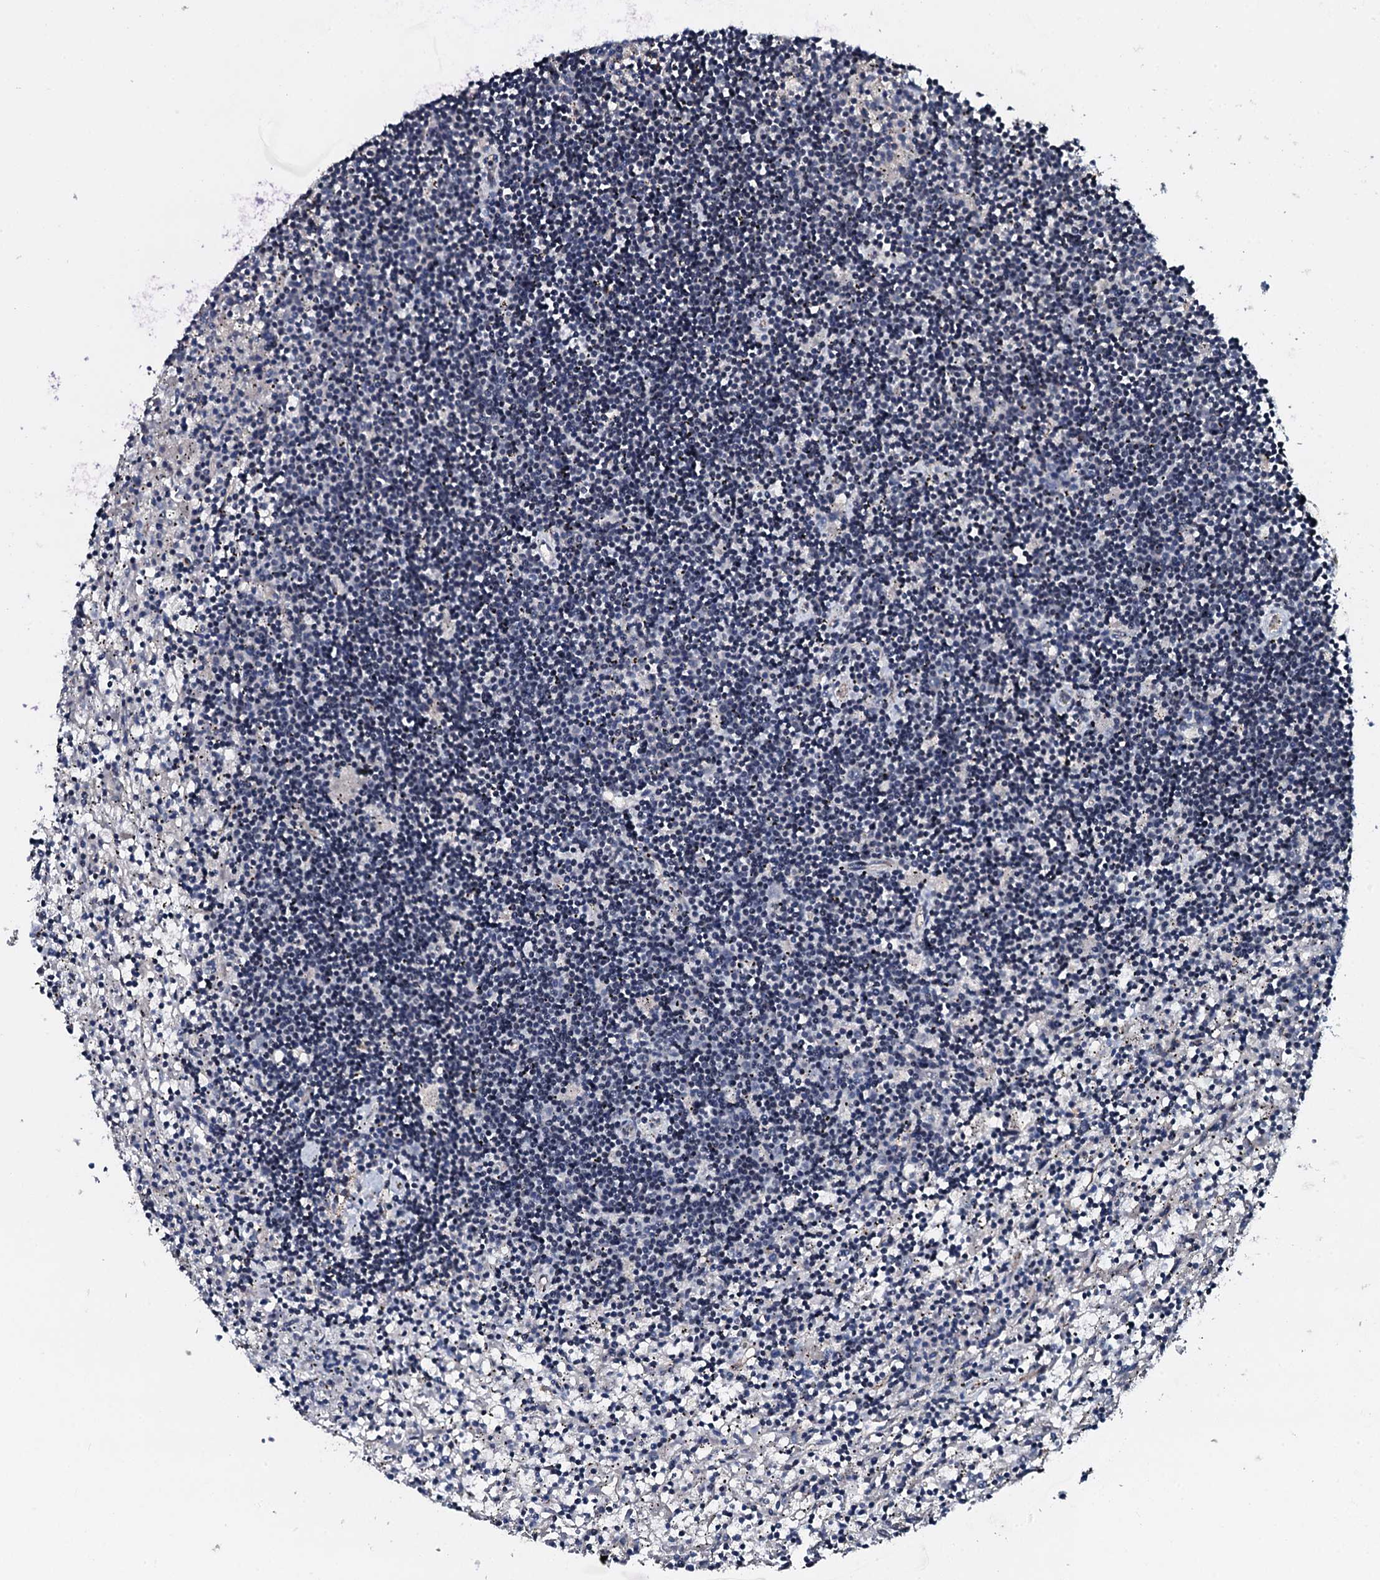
{"staining": {"intensity": "negative", "quantity": "none", "location": "none"}, "tissue": "lymphoma", "cell_type": "Tumor cells", "image_type": "cancer", "snomed": [{"axis": "morphology", "description": "Malignant lymphoma, non-Hodgkin's type, Low grade"}, {"axis": "topography", "description": "Spleen"}], "caption": "Immunohistochemical staining of human lymphoma displays no significant staining in tumor cells.", "gene": "LYG2", "patient": {"sex": "male", "age": 76}}